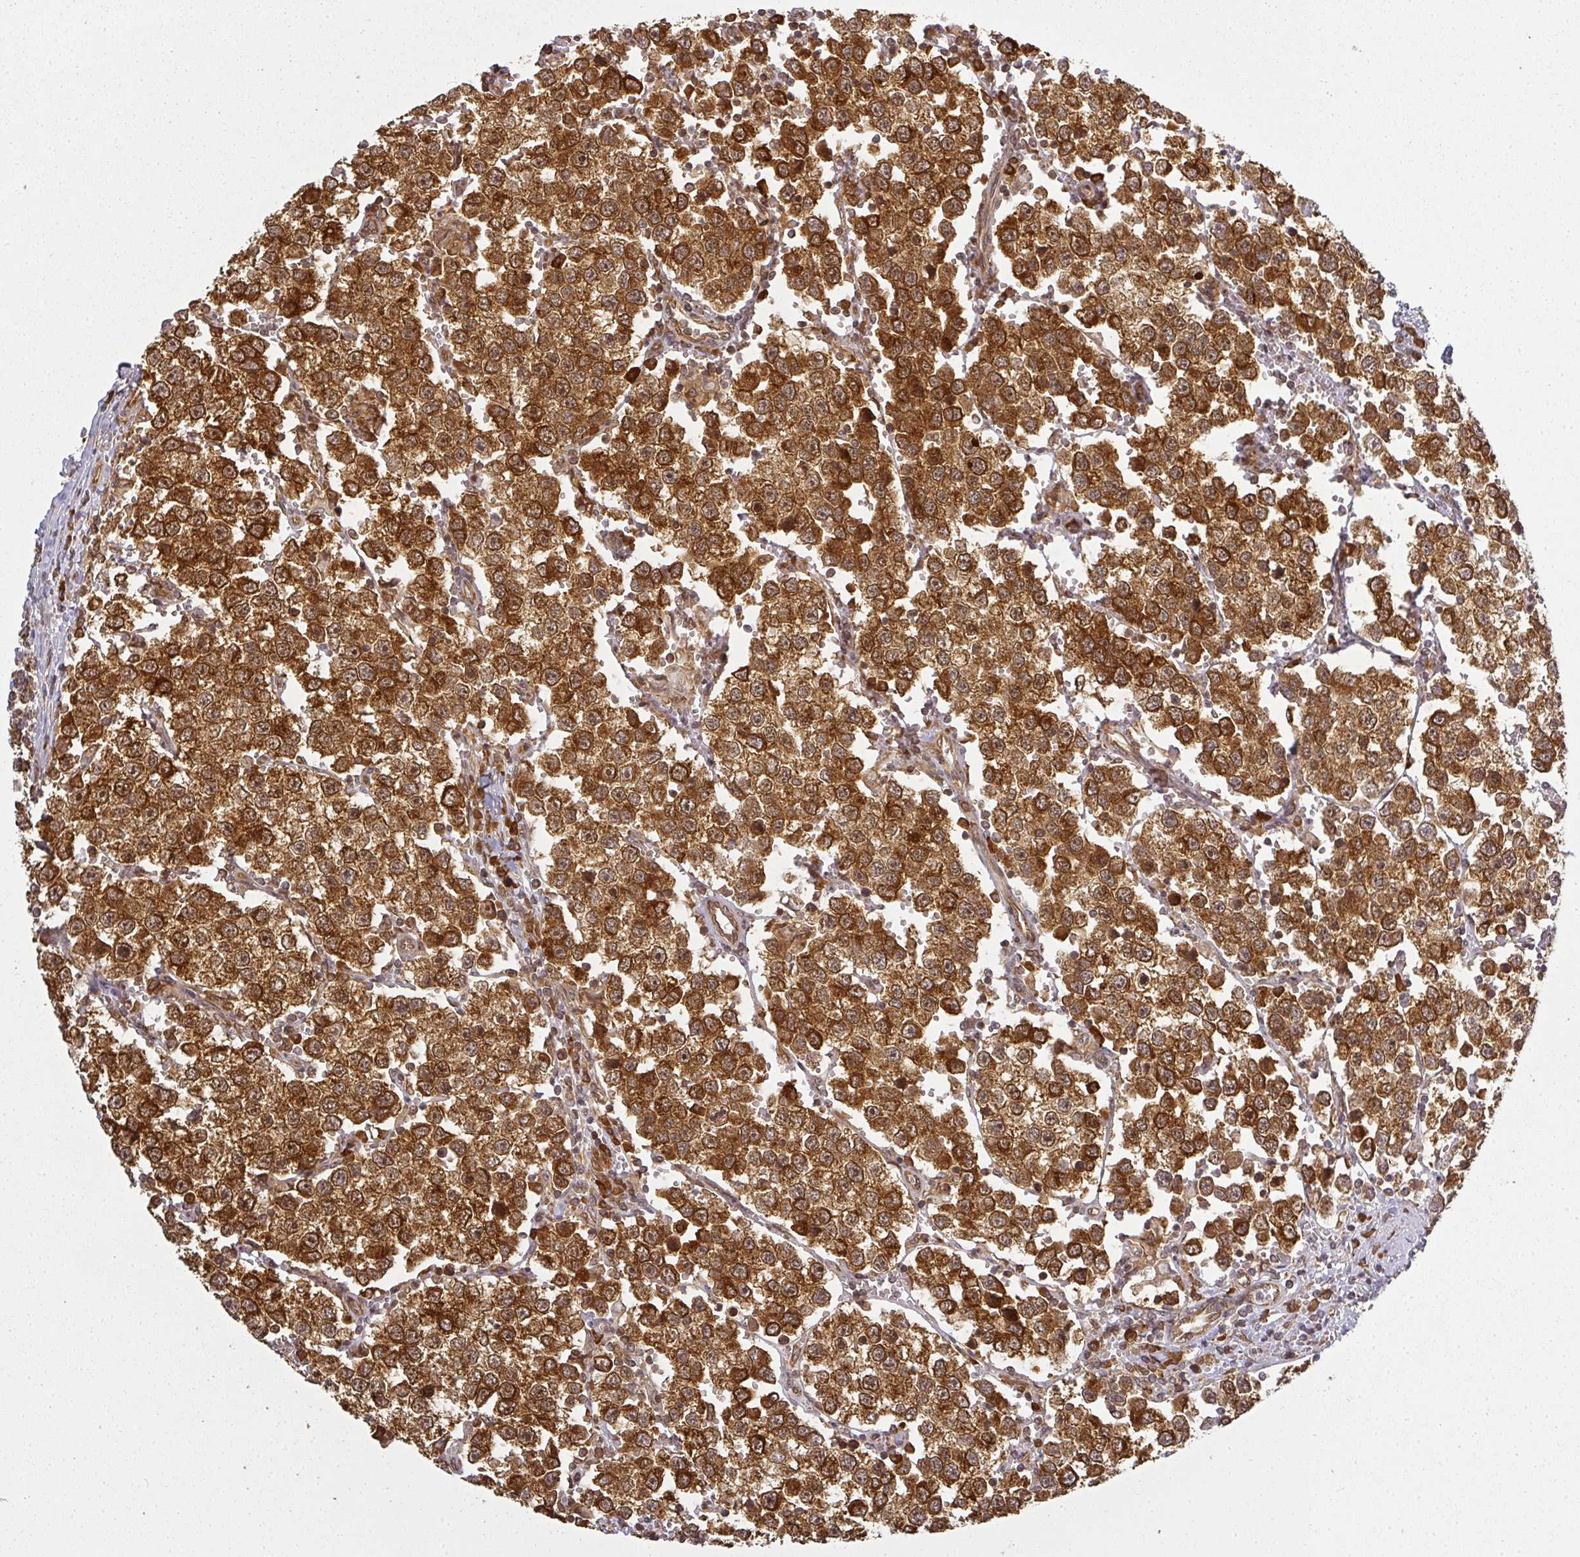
{"staining": {"intensity": "strong", "quantity": ">75%", "location": "cytoplasmic/membranous"}, "tissue": "testis cancer", "cell_type": "Tumor cells", "image_type": "cancer", "snomed": [{"axis": "morphology", "description": "Seminoma, NOS"}, {"axis": "topography", "description": "Testis"}], "caption": "Human seminoma (testis) stained with a protein marker displays strong staining in tumor cells.", "gene": "PPP6R3", "patient": {"sex": "male", "age": 37}}